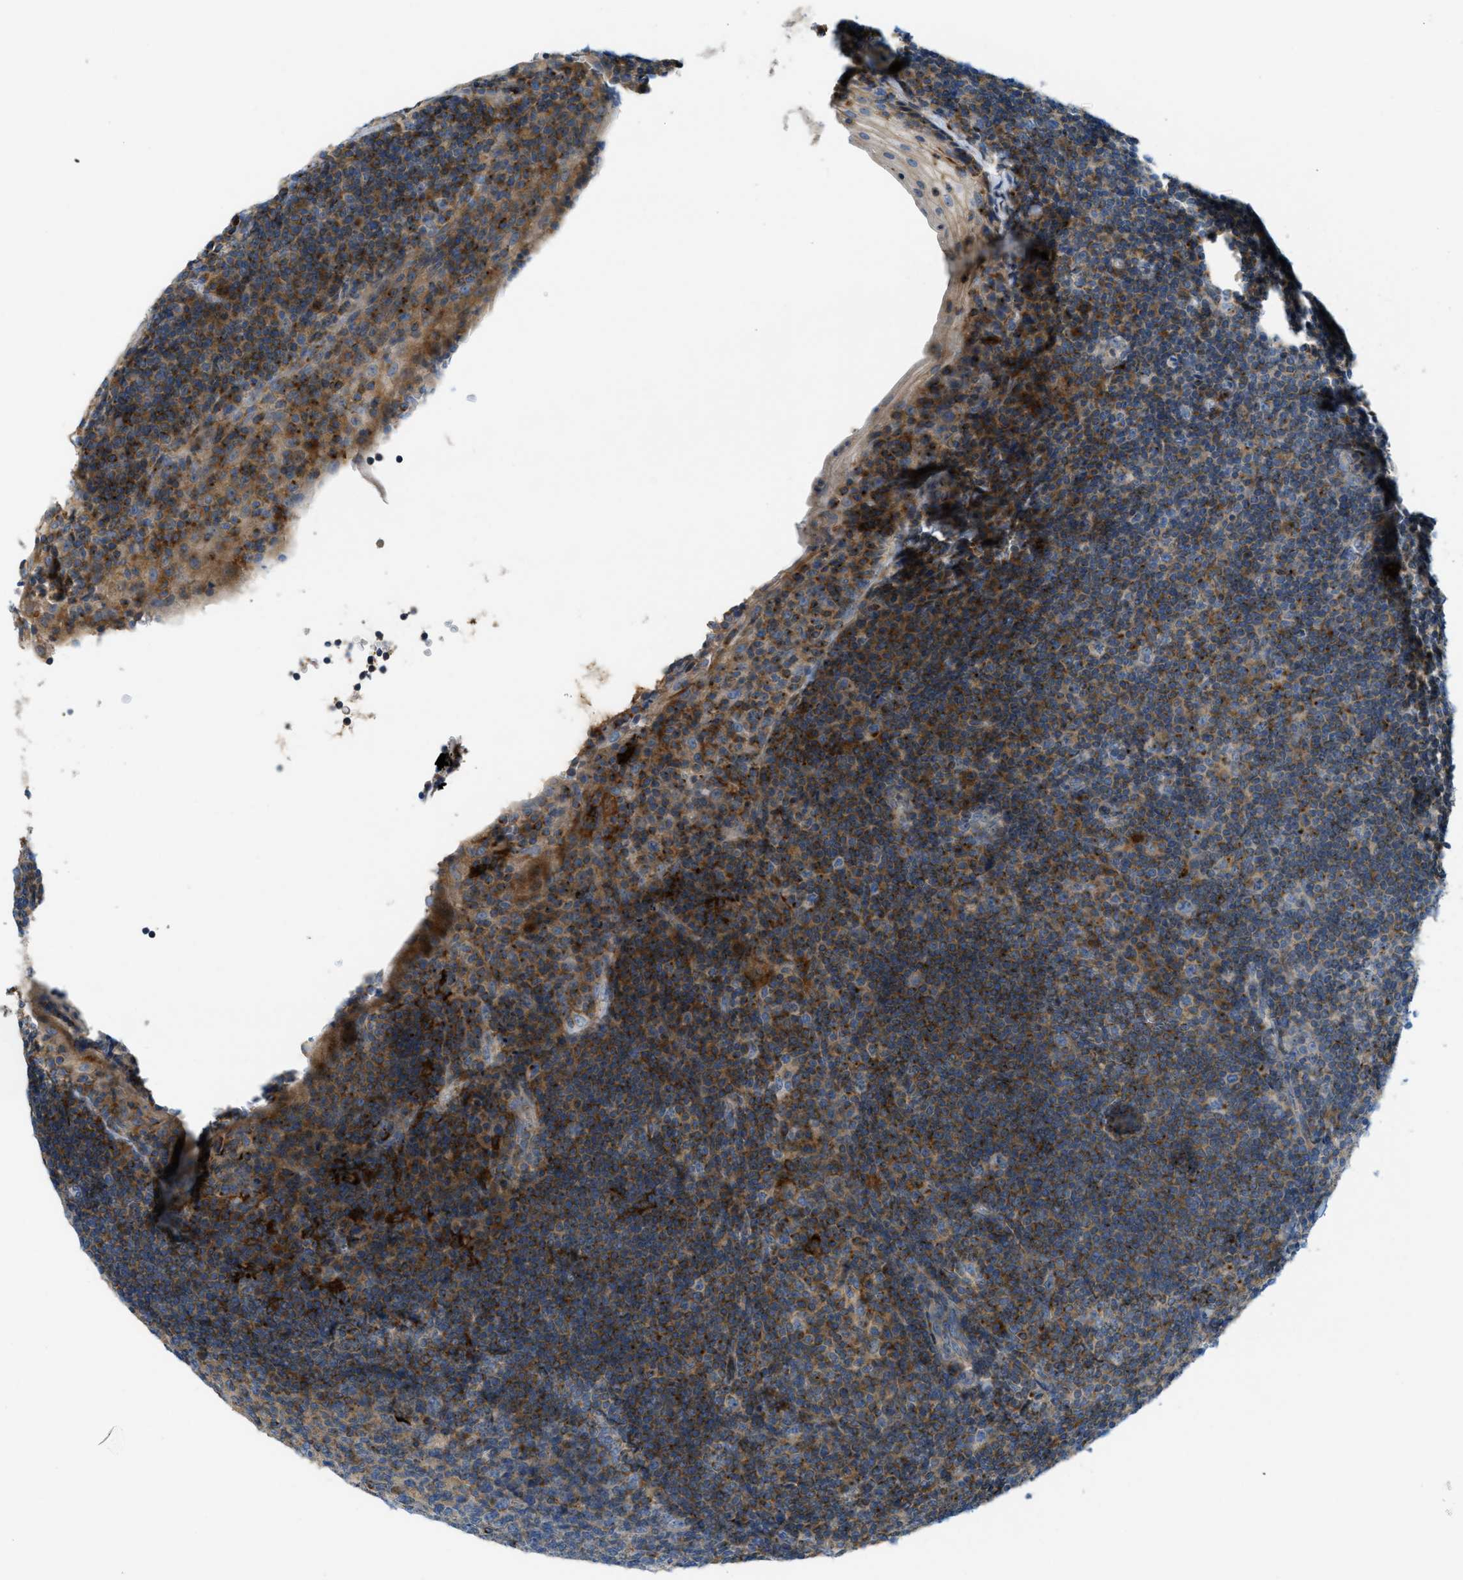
{"staining": {"intensity": "strong", "quantity": "<25%", "location": "cytoplasmic/membranous"}, "tissue": "tonsil", "cell_type": "Germinal center cells", "image_type": "normal", "snomed": [{"axis": "morphology", "description": "Normal tissue, NOS"}, {"axis": "topography", "description": "Tonsil"}], "caption": "Tonsil was stained to show a protein in brown. There is medium levels of strong cytoplasmic/membranous staining in approximately <25% of germinal center cells. The staining was performed using DAB, with brown indicating positive protein expression. Nuclei are stained blue with hematoxylin.", "gene": "RFFL", "patient": {"sex": "male", "age": 37}}